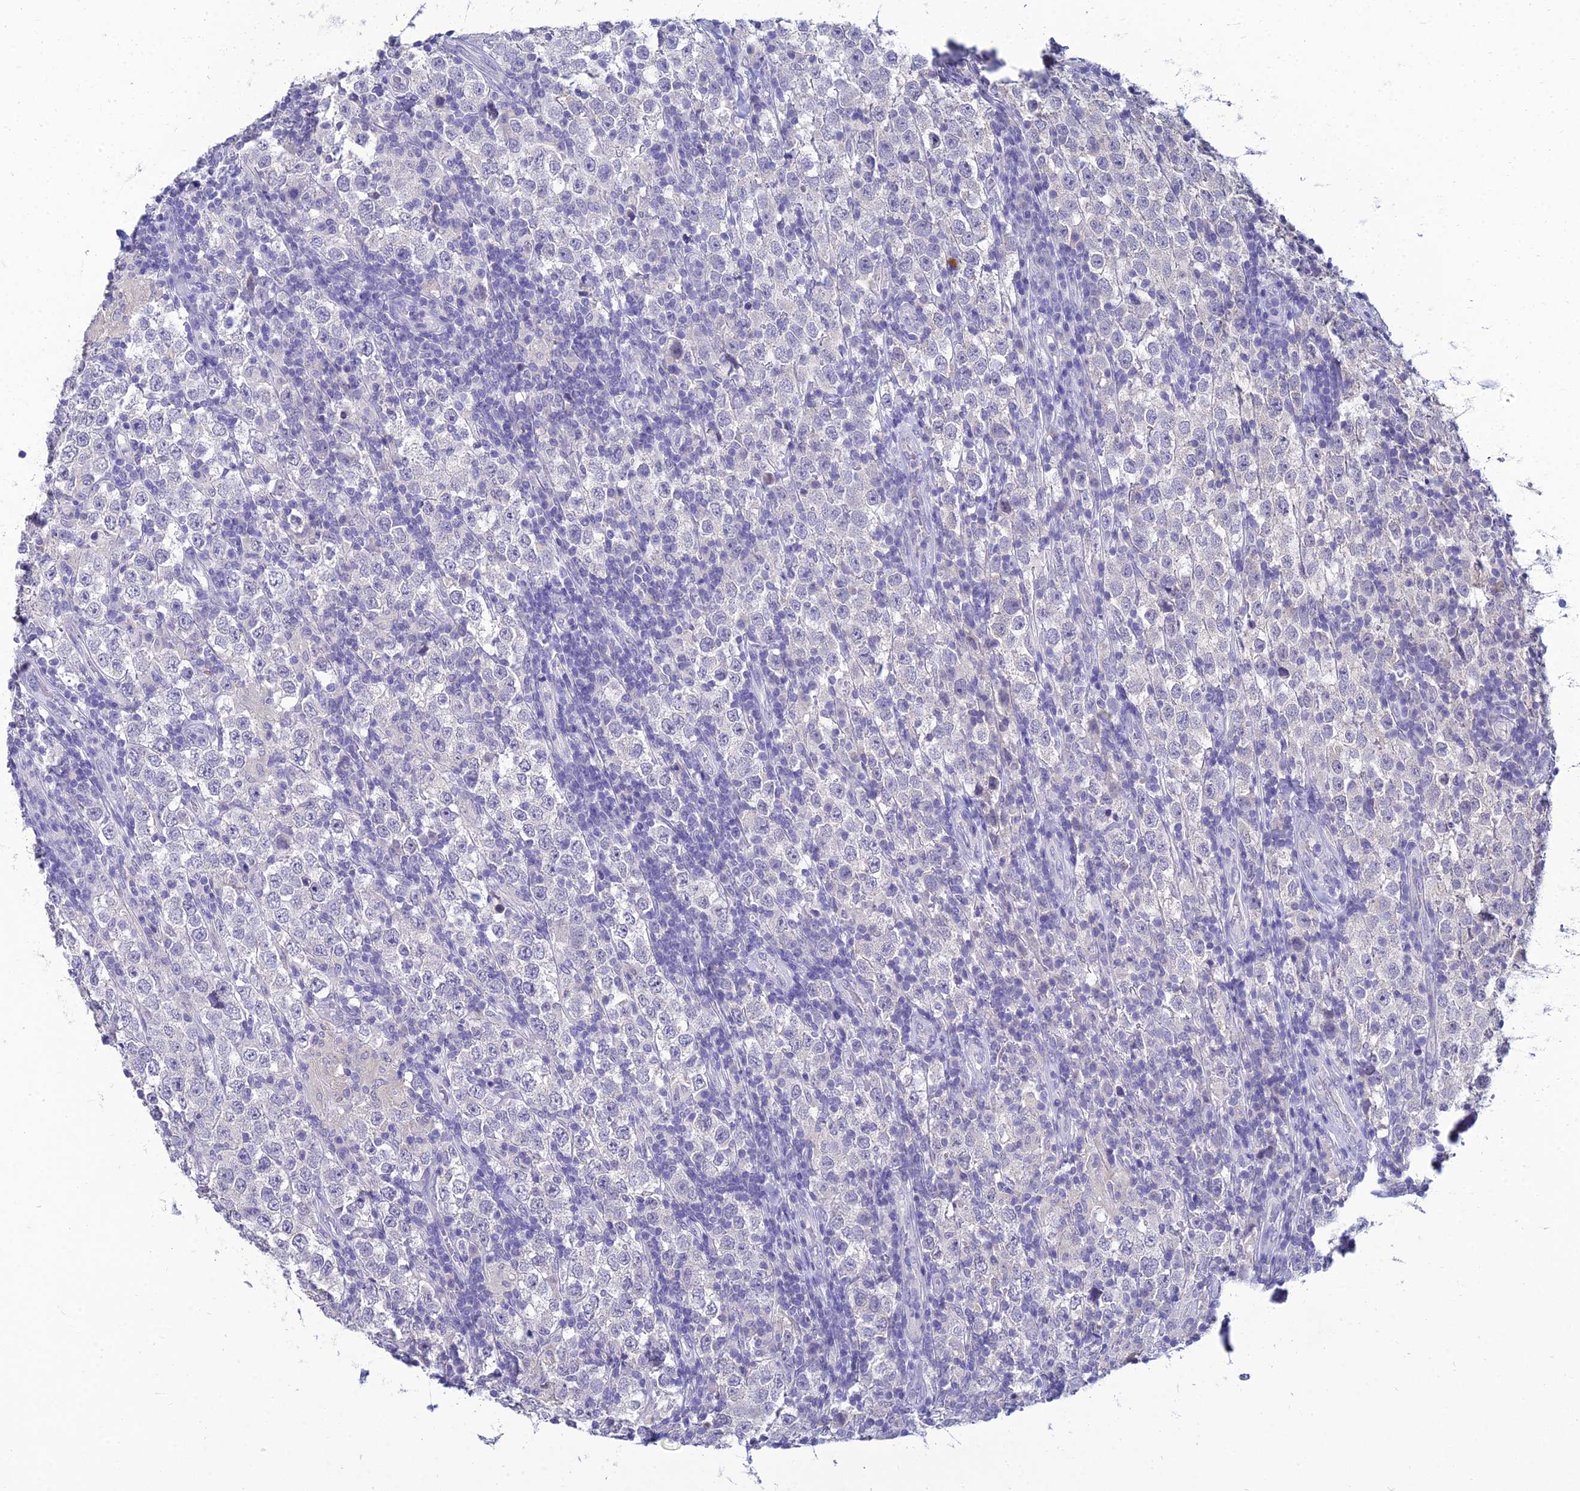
{"staining": {"intensity": "negative", "quantity": "none", "location": "none"}, "tissue": "testis cancer", "cell_type": "Tumor cells", "image_type": "cancer", "snomed": [{"axis": "morphology", "description": "Normal tissue, NOS"}, {"axis": "morphology", "description": "Urothelial carcinoma, High grade"}, {"axis": "morphology", "description": "Seminoma, NOS"}, {"axis": "morphology", "description": "Carcinoma, Embryonal, NOS"}, {"axis": "topography", "description": "Urinary bladder"}, {"axis": "topography", "description": "Testis"}], "caption": "Immunohistochemistry of seminoma (testis) exhibits no staining in tumor cells.", "gene": "NPY", "patient": {"sex": "male", "age": 41}}